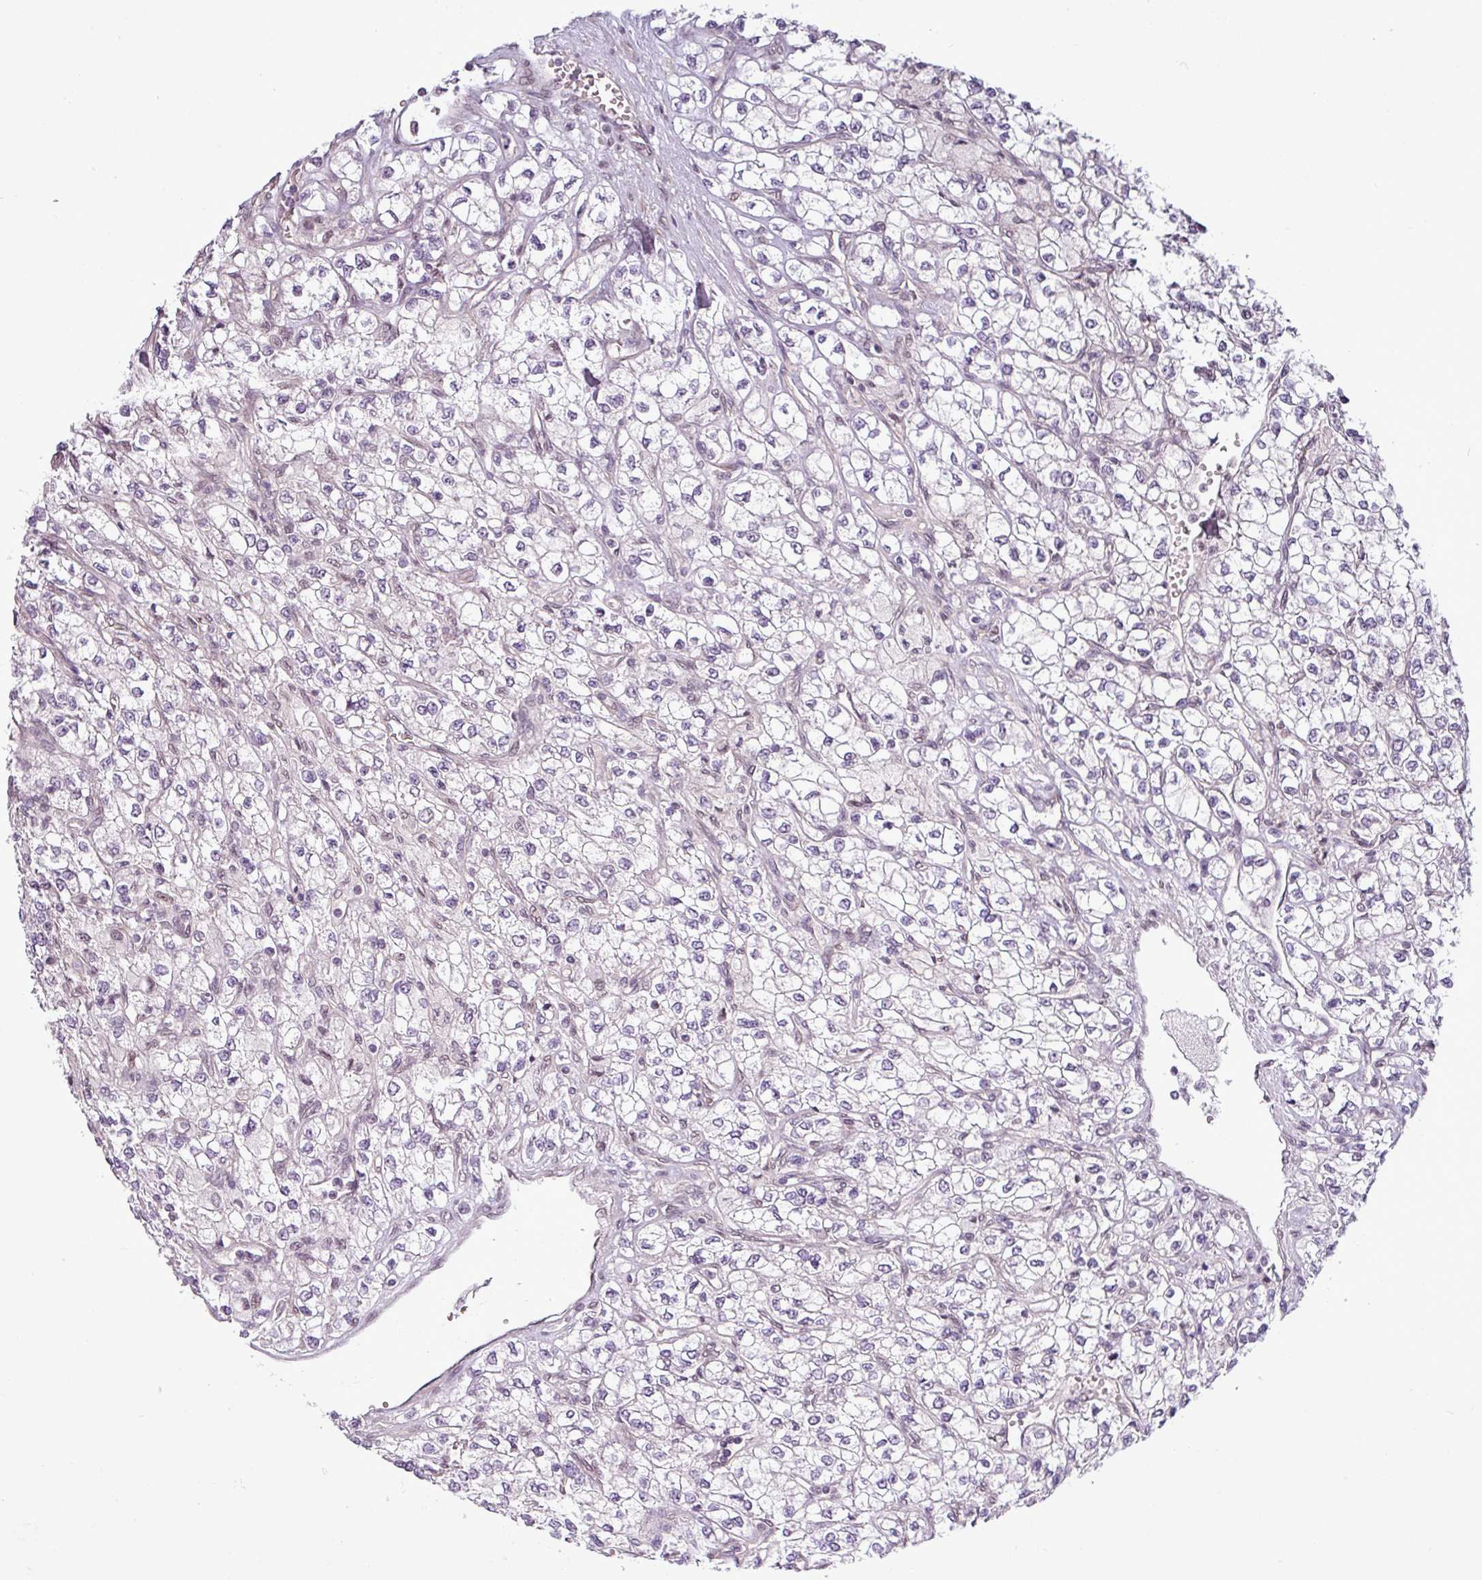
{"staining": {"intensity": "negative", "quantity": "none", "location": "none"}, "tissue": "renal cancer", "cell_type": "Tumor cells", "image_type": "cancer", "snomed": [{"axis": "morphology", "description": "Adenocarcinoma, NOS"}, {"axis": "topography", "description": "Kidney"}], "caption": "A high-resolution histopathology image shows immunohistochemistry (IHC) staining of renal adenocarcinoma, which reveals no significant staining in tumor cells. The staining is performed using DAB (3,3'-diaminobenzidine) brown chromogen with nuclei counter-stained in using hematoxylin.", "gene": "GPT2", "patient": {"sex": "male", "age": 80}}